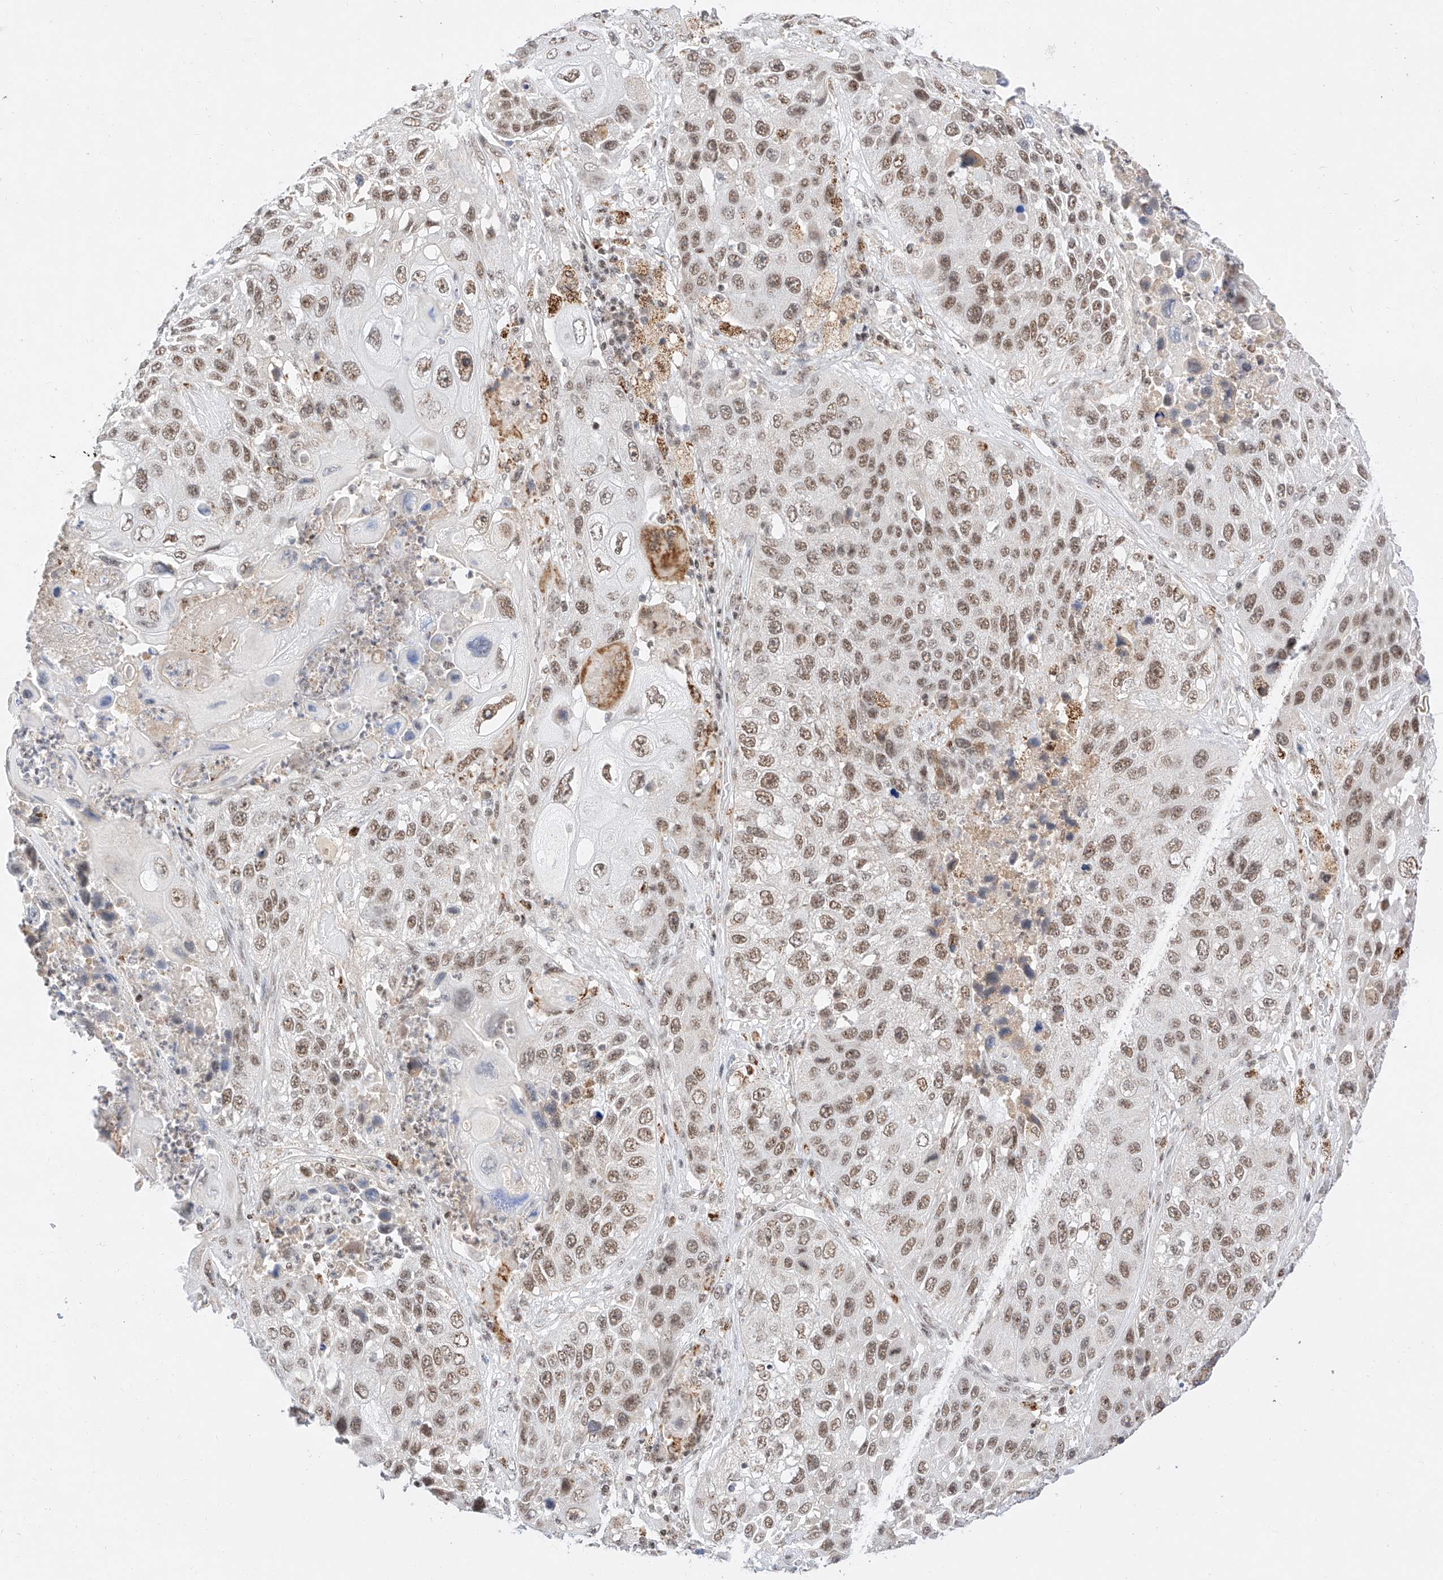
{"staining": {"intensity": "moderate", "quantity": ">75%", "location": "nuclear"}, "tissue": "lung cancer", "cell_type": "Tumor cells", "image_type": "cancer", "snomed": [{"axis": "morphology", "description": "Squamous cell carcinoma, NOS"}, {"axis": "topography", "description": "Lung"}], "caption": "Human lung cancer stained with a protein marker demonstrates moderate staining in tumor cells.", "gene": "NRF1", "patient": {"sex": "male", "age": 61}}